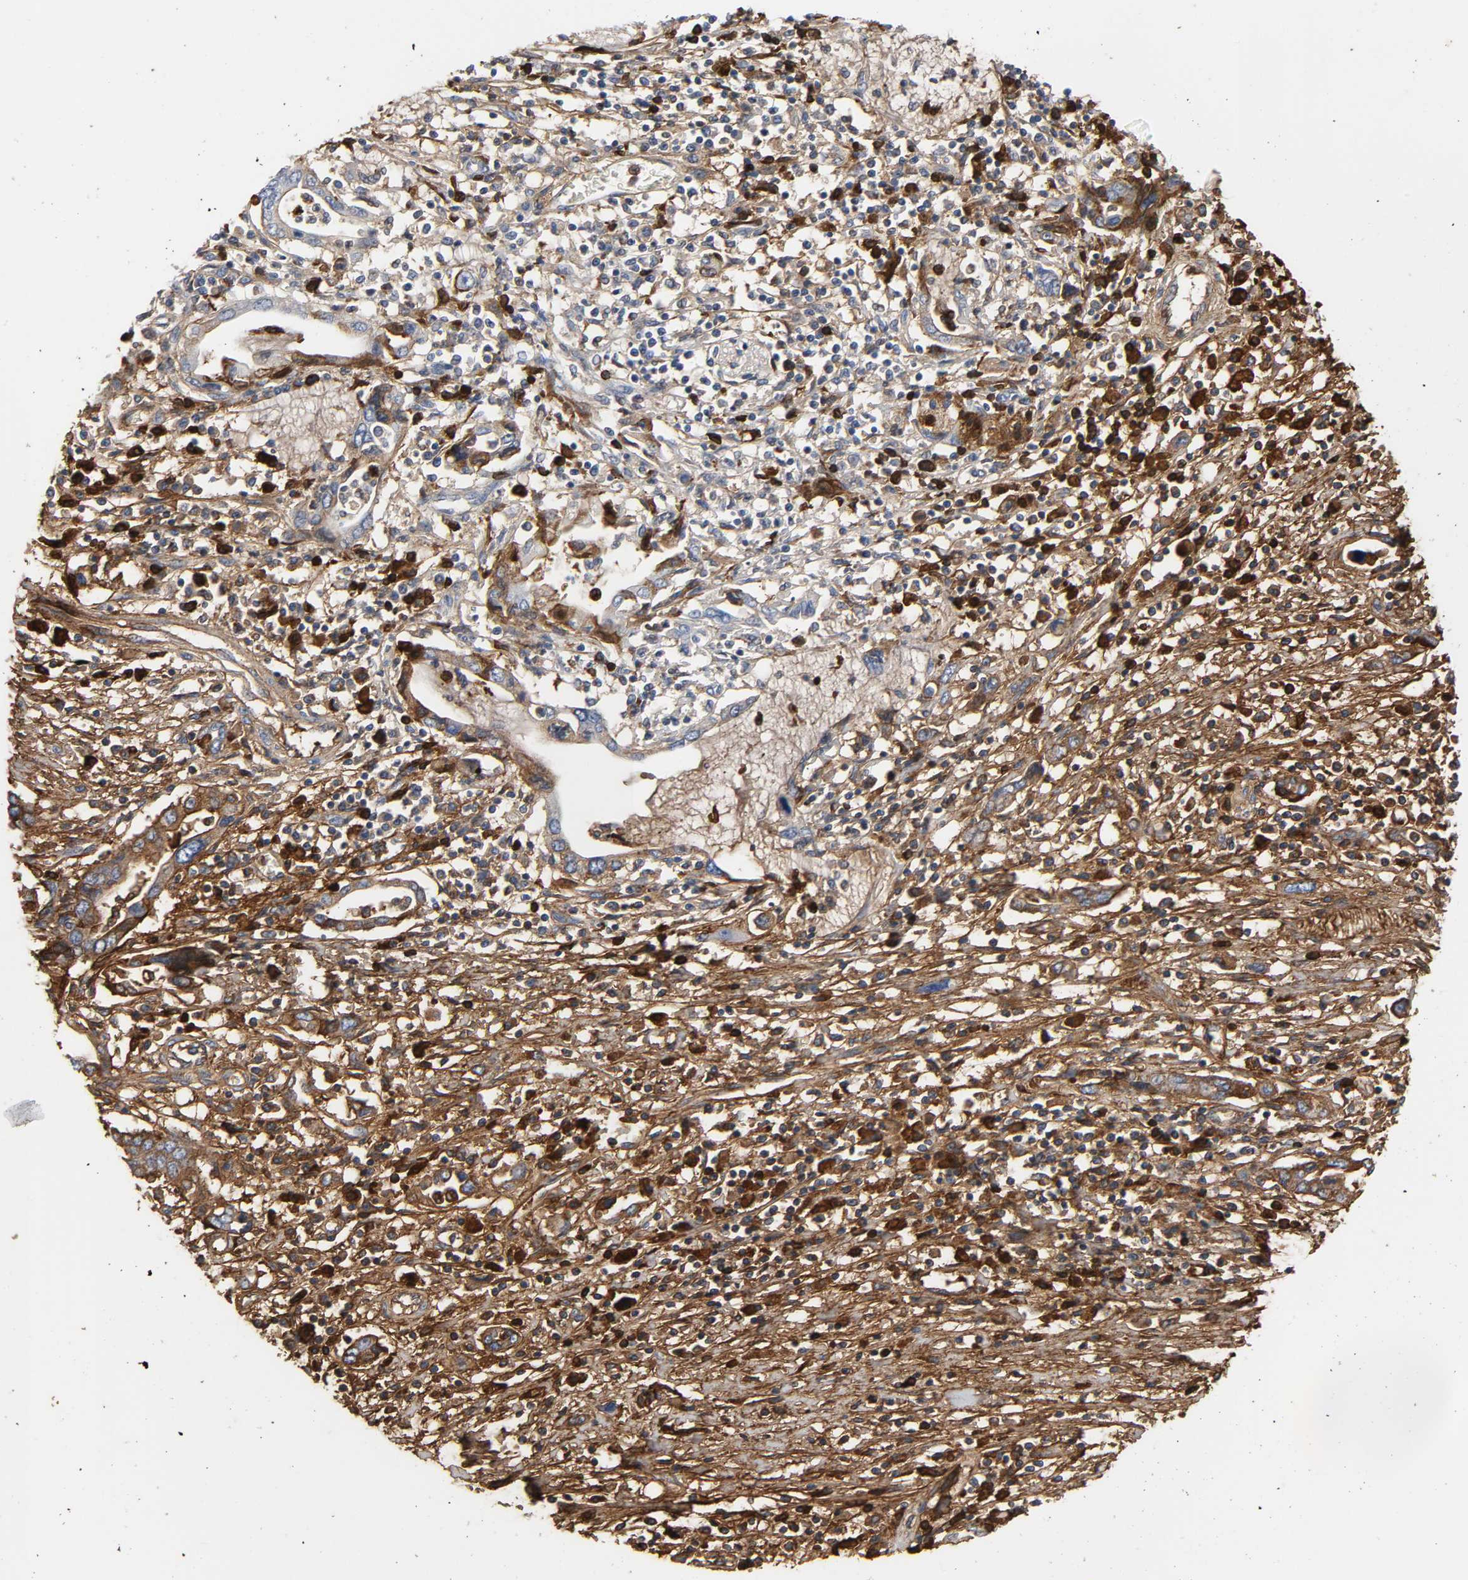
{"staining": {"intensity": "strong", "quantity": ">75%", "location": "cytoplasmic/membranous"}, "tissue": "pancreatic cancer", "cell_type": "Tumor cells", "image_type": "cancer", "snomed": [{"axis": "morphology", "description": "Adenocarcinoma, NOS"}, {"axis": "topography", "description": "Pancreas"}], "caption": "Strong cytoplasmic/membranous protein staining is appreciated in approximately >75% of tumor cells in adenocarcinoma (pancreatic). The staining is performed using DAB (3,3'-diaminobenzidine) brown chromogen to label protein expression. The nuclei are counter-stained blue using hematoxylin.", "gene": "FBLN1", "patient": {"sex": "female", "age": 57}}